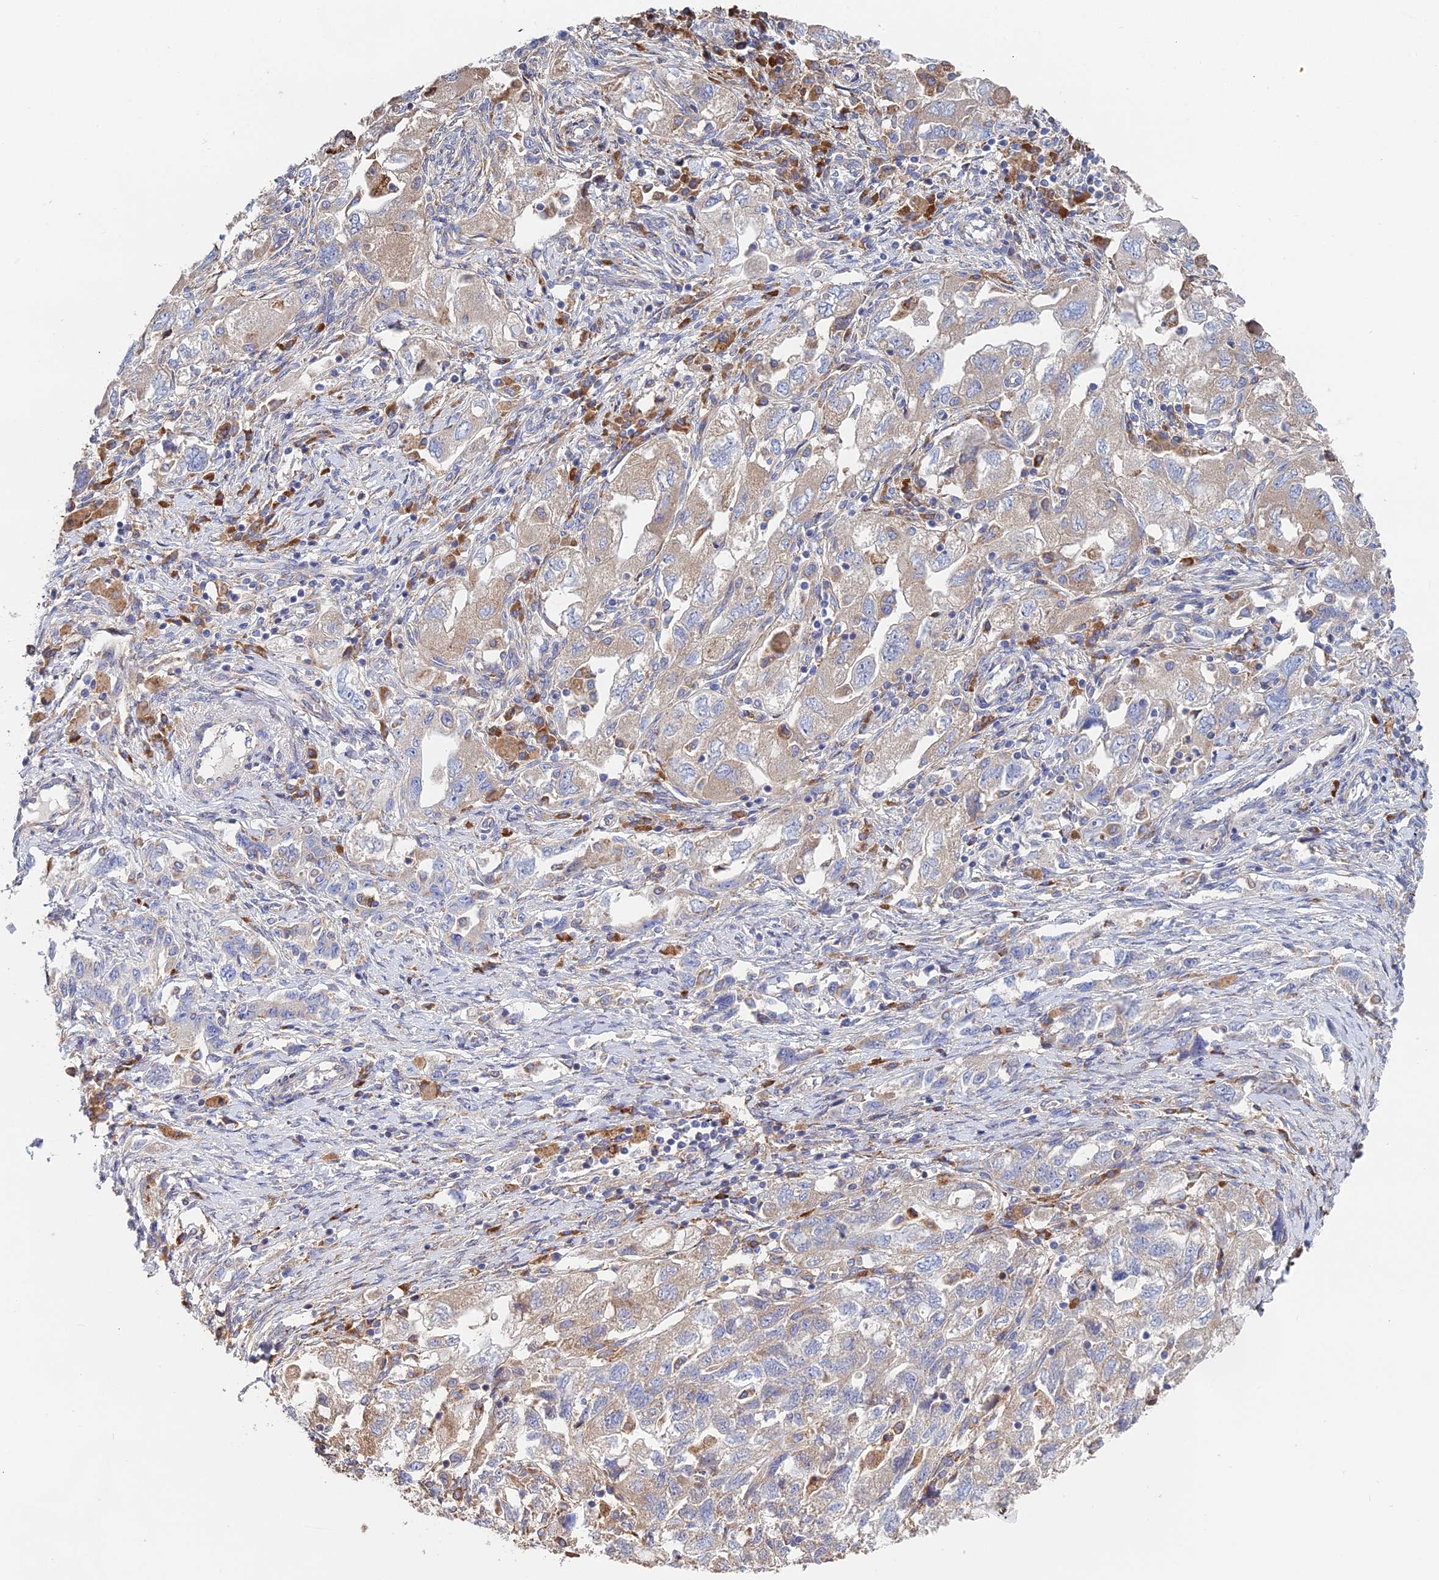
{"staining": {"intensity": "weak", "quantity": "<25%", "location": "cytoplasmic/membranous"}, "tissue": "ovarian cancer", "cell_type": "Tumor cells", "image_type": "cancer", "snomed": [{"axis": "morphology", "description": "Carcinoma, NOS"}, {"axis": "morphology", "description": "Cystadenocarcinoma, serous, NOS"}, {"axis": "topography", "description": "Ovary"}], "caption": "The immunohistochemistry image has no significant expression in tumor cells of serous cystadenocarcinoma (ovarian) tissue.", "gene": "CLCN3", "patient": {"sex": "female", "age": 69}}